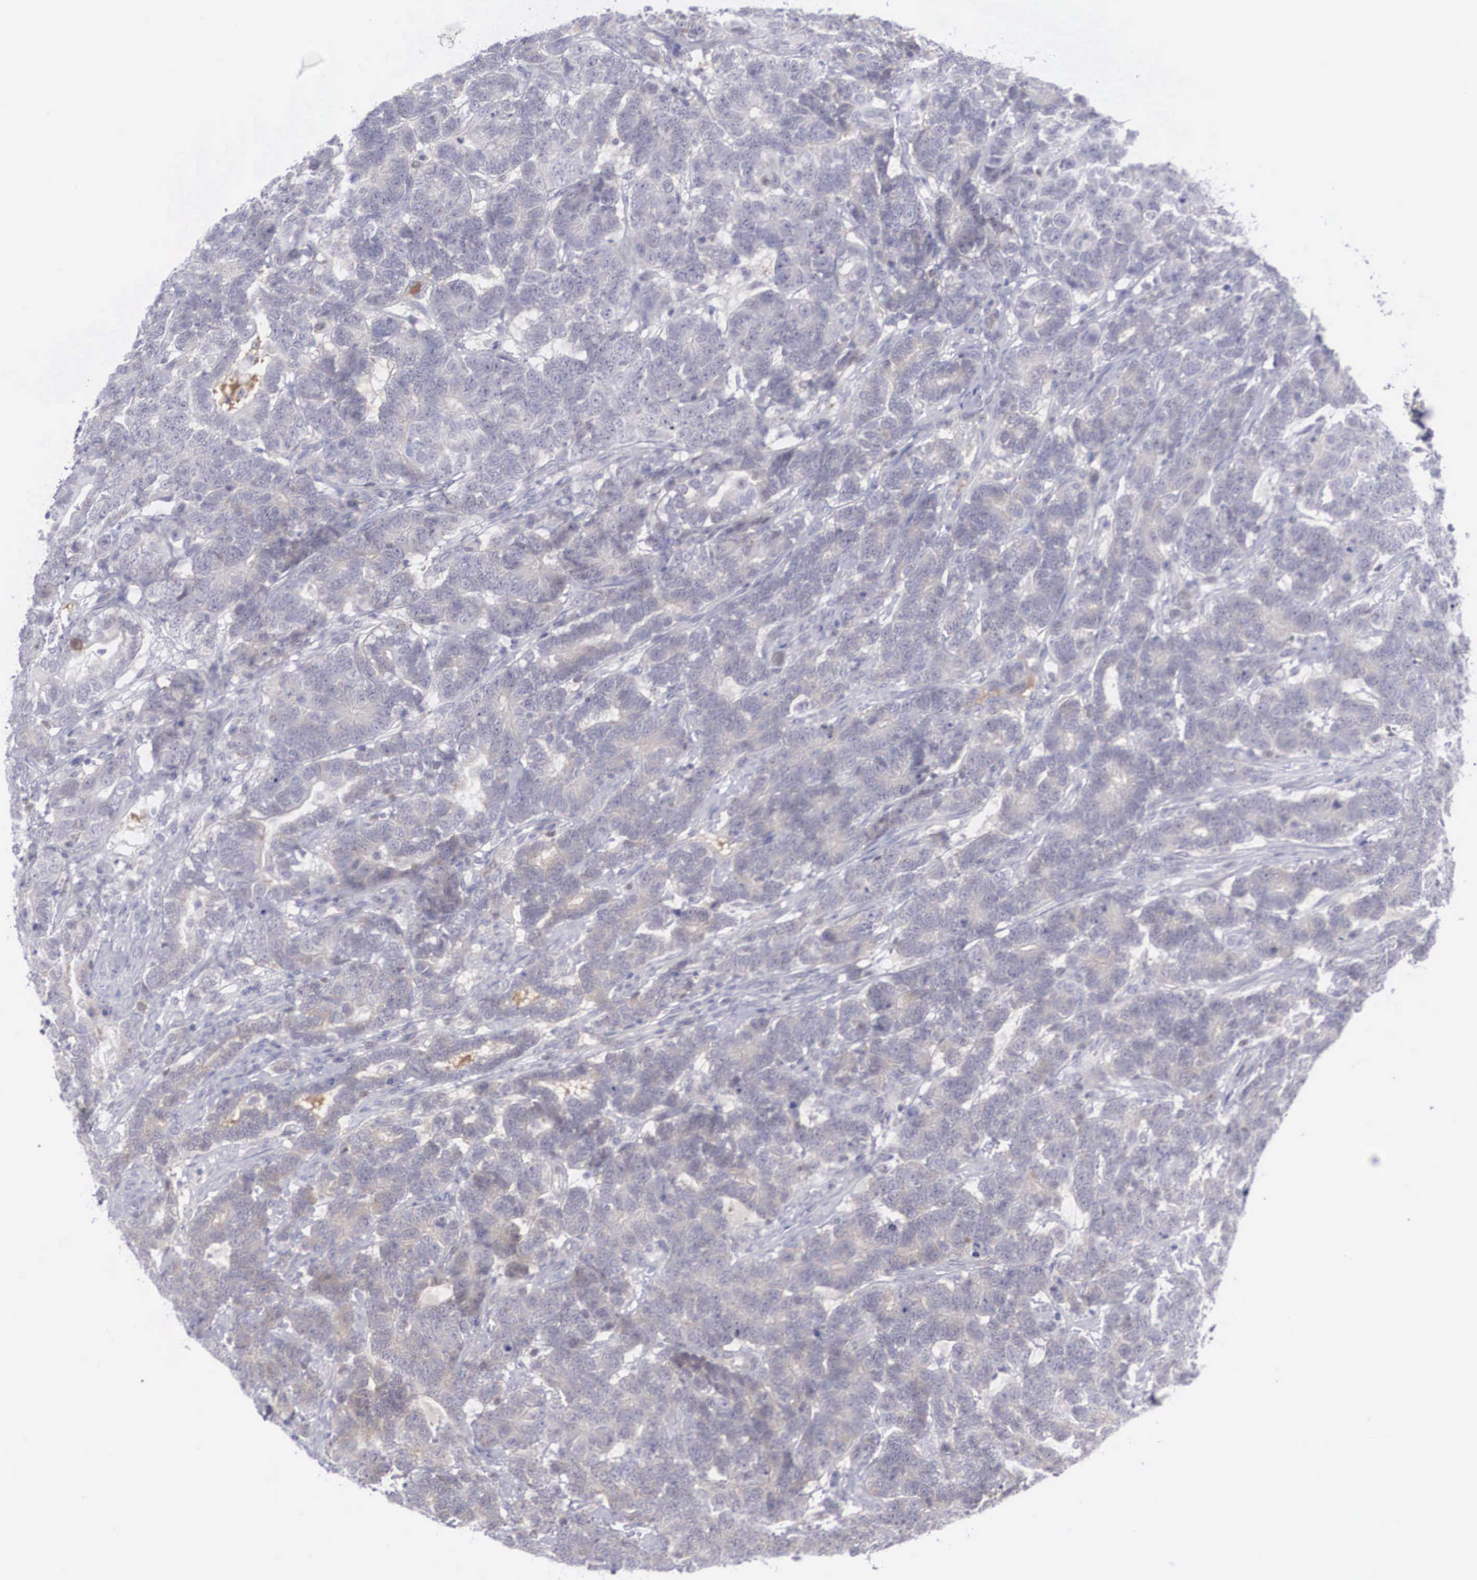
{"staining": {"intensity": "weak", "quantity": "25%-75%", "location": "cytoplasmic/membranous"}, "tissue": "testis cancer", "cell_type": "Tumor cells", "image_type": "cancer", "snomed": [{"axis": "morphology", "description": "Carcinoma, Embryonal, NOS"}, {"axis": "topography", "description": "Testis"}], "caption": "Testis cancer (embryonal carcinoma) stained for a protein (brown) demonstrates weak cytoplasmic/membranous positive staining in about 25%-75% of tumor cells.", "gene": "RBPJ", "patient": {"sex": "male", "age": 26}}